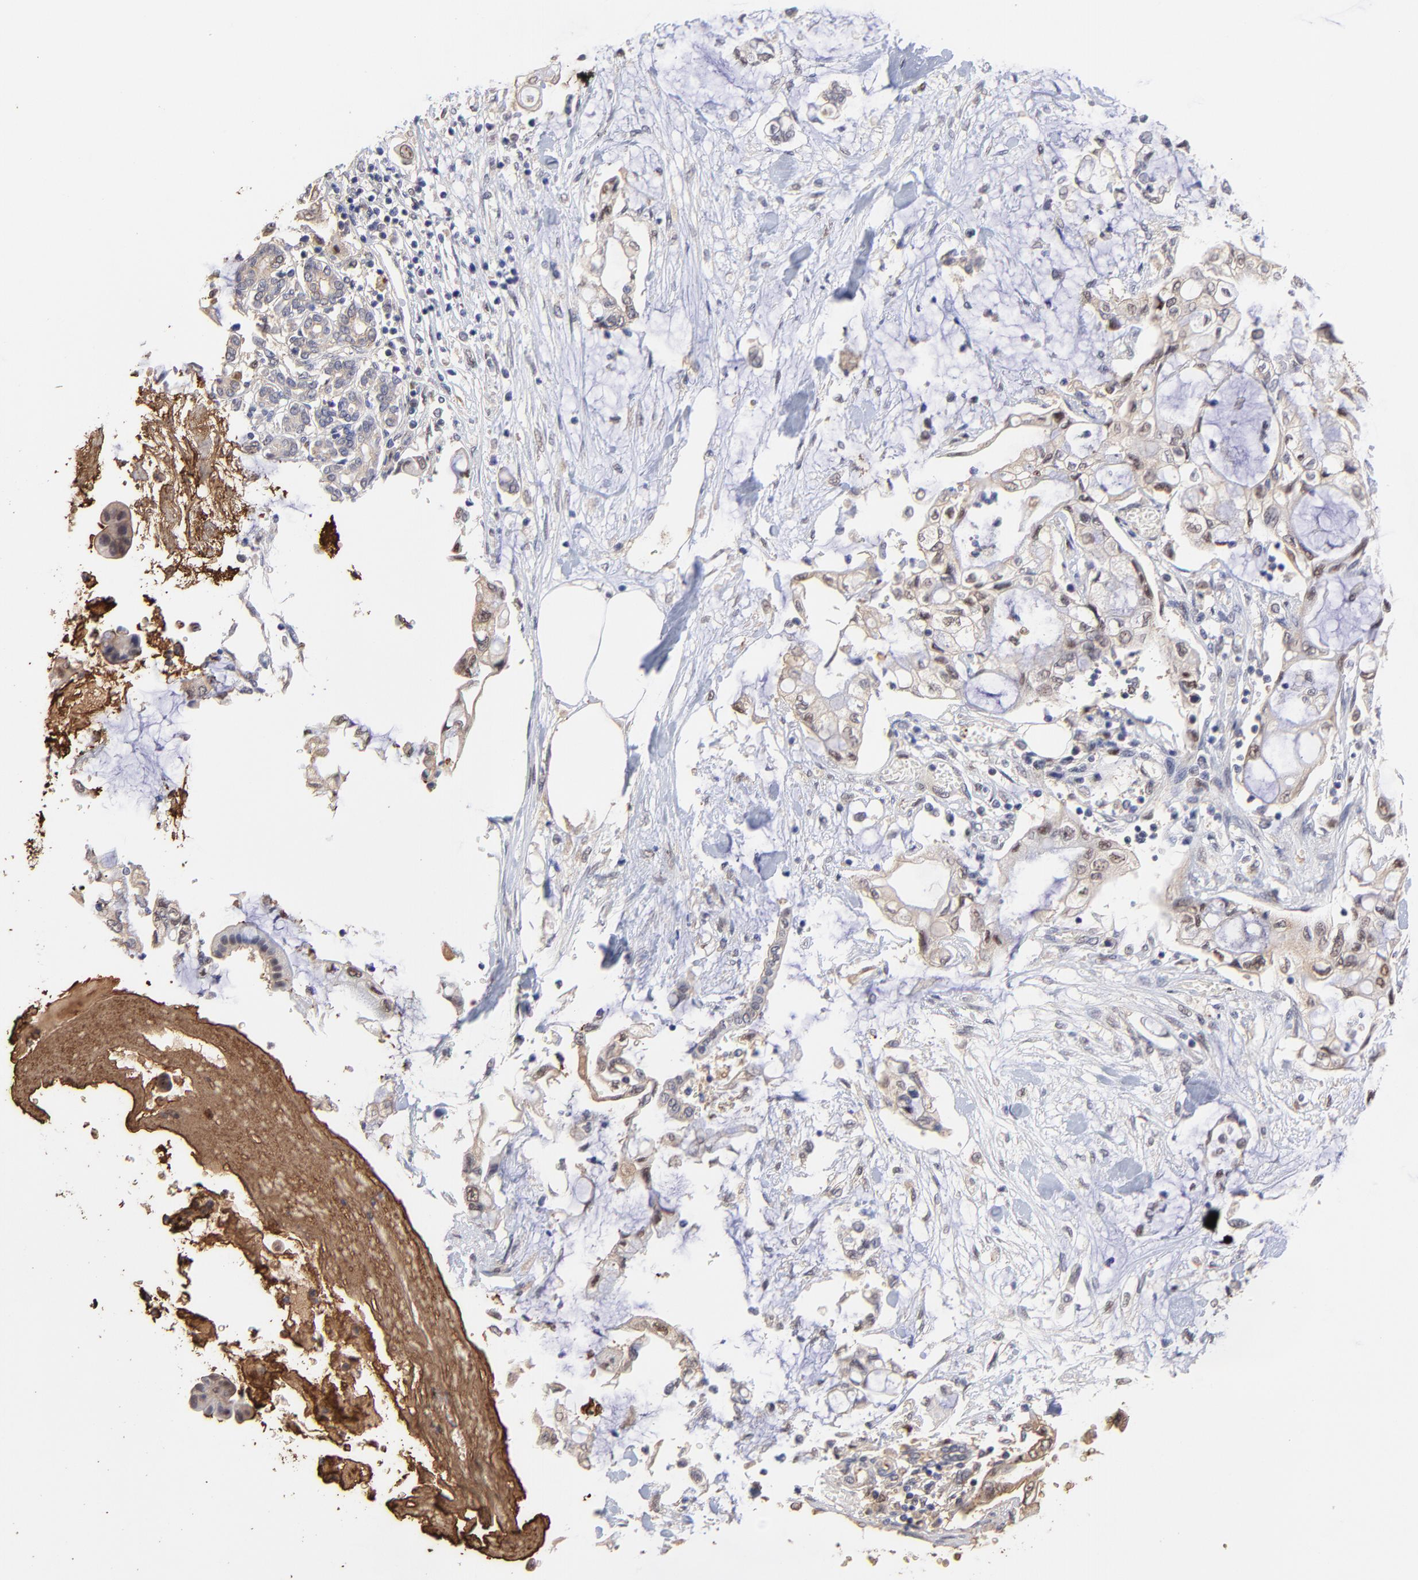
{"staining": {"intensity": "weak", "quantity": "25%-75%", "location": "nuclear"}, "tissue": "pancreatic cancer", "cell_type": "Tumor cells", "image_type": "cancer", "snomed": [{"axis": "morphology", "description": "Adenocarcinoma, NOS"}, {"axis": "topography", "description": "Pancreas"}], "caption": "Approximately 25%-75% of tumor cells in human adenocarcinoma (pancreatic) exhibit weak nuclear protein staining as visualized by brown immunohistochemical staining.", "gene": "PSMD14", "patient": {"sex": "female", "age": 70}}